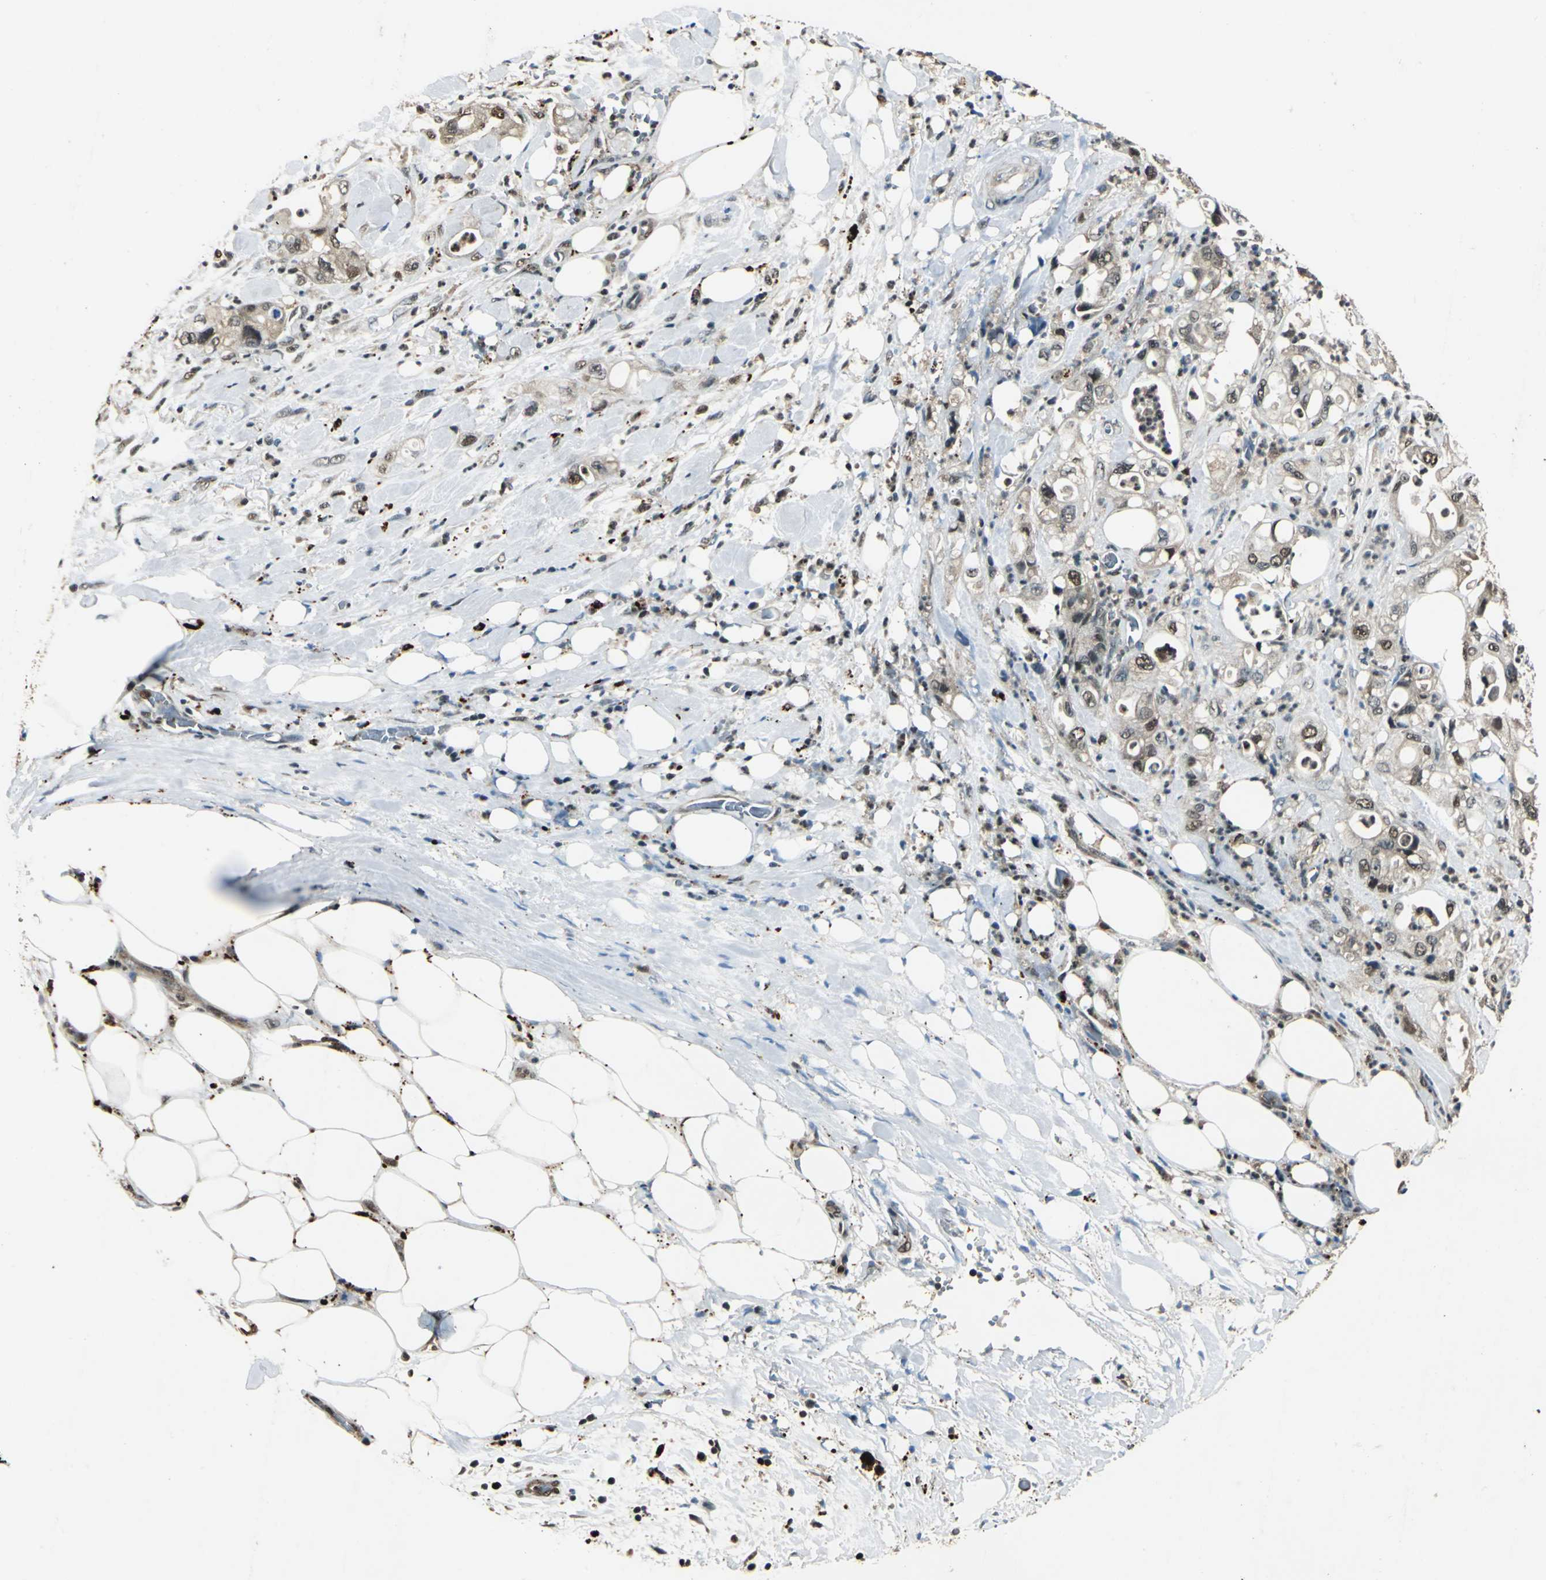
{"staining": {"intensity": "weak", "quantity": "25%-75%", "location": "cytoplasmic/membranous,nuclear"}, "tissue": "pancreatic cancer", "cell_type": "Tumor cells", "image_type": "cancer", "snomed": [{"axis": "morphology", "description": "Adenocarcinoma, NOS"}, {"axis": "topography", "description": "Pancreas"}], "caption": "Weak cytoplasmic/membranous and nuclear protein positivity is seen in approximately 25%-75% of tumor cells in pancreatic cancer (adenocarcinoma).", "gene": "PPP1R13L", "patient": {"sex": "male", "age": 70}}